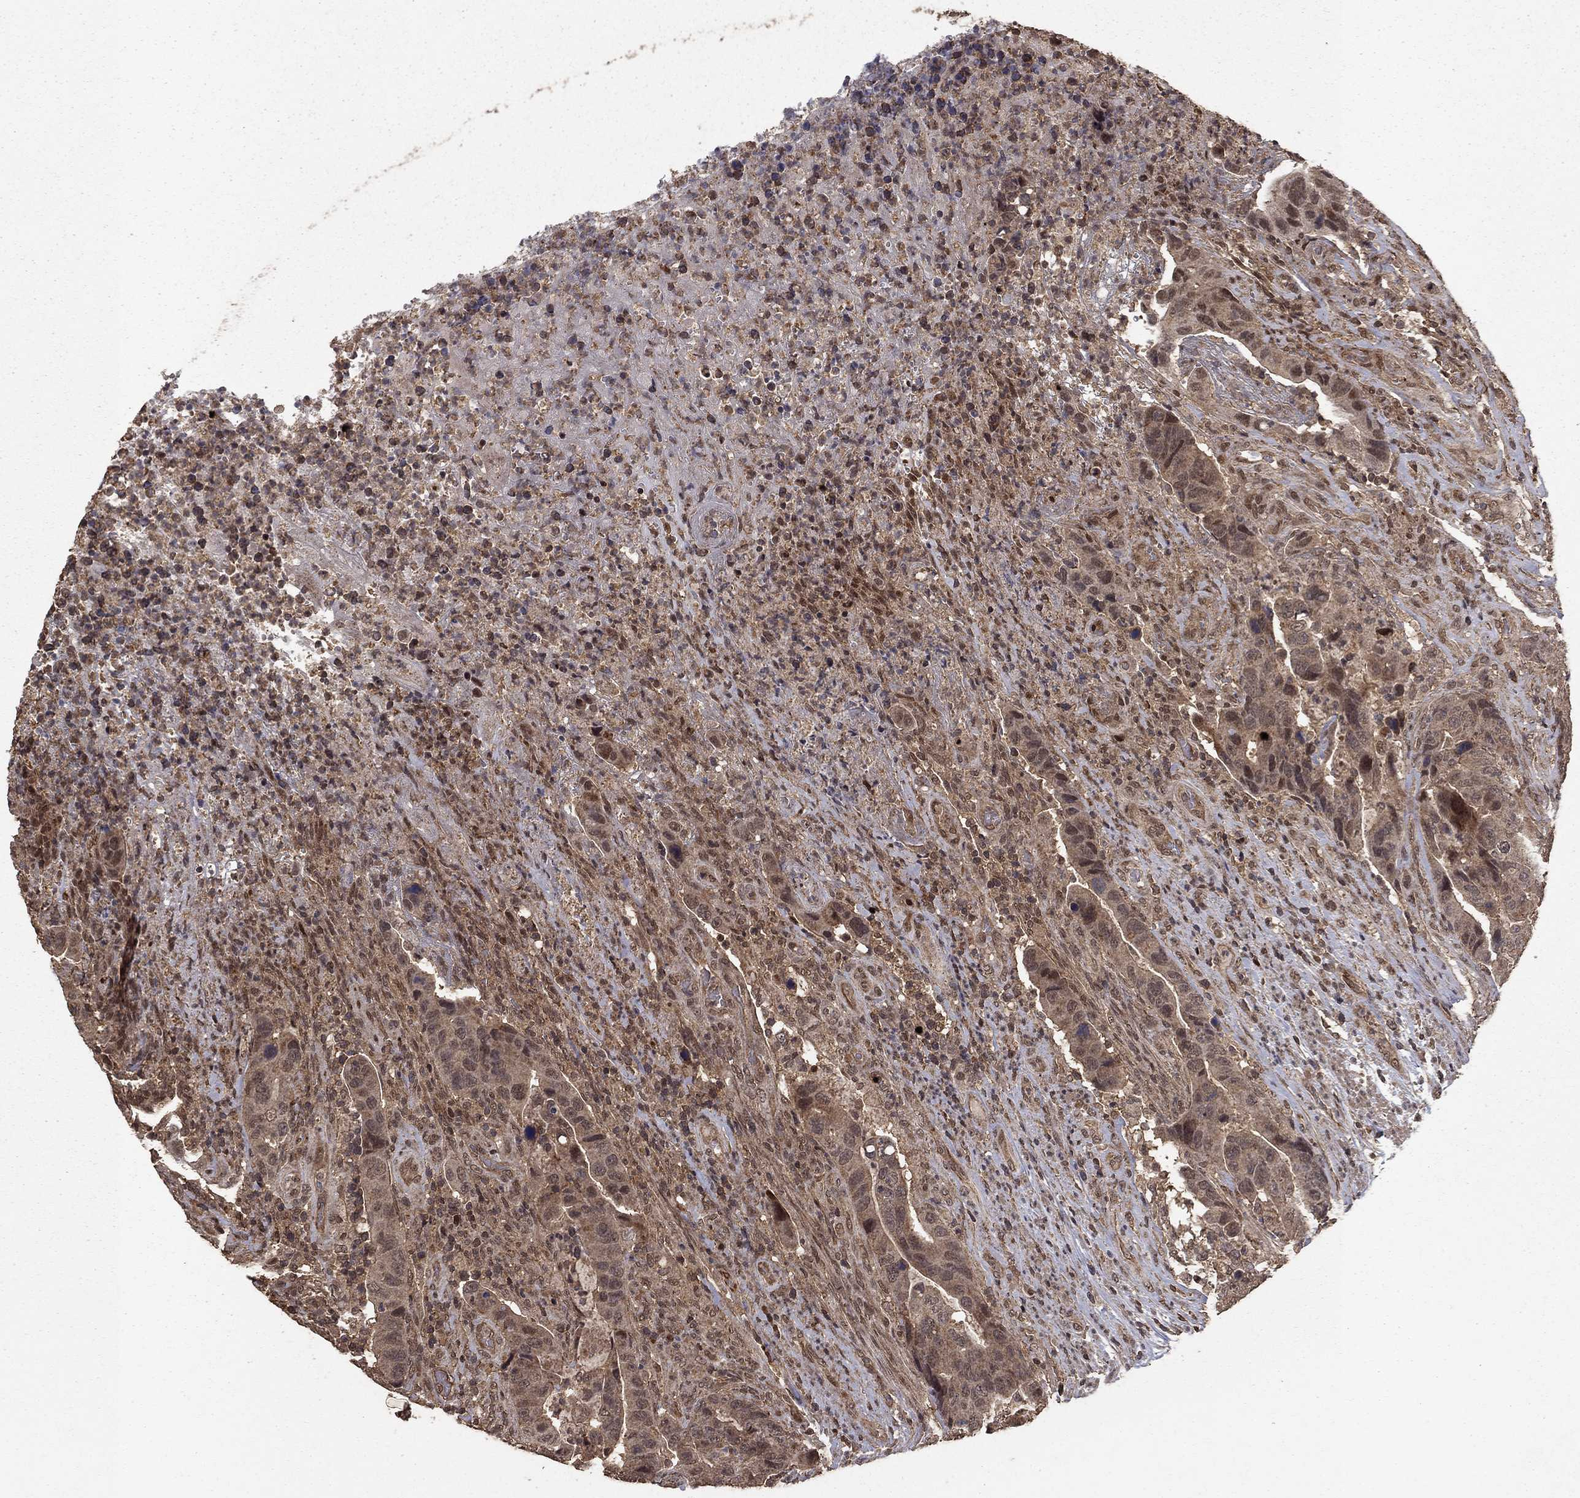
{"staining": {"intensity": "weak", "quantity": ">75%", "location": "cytoplasmic/membranous"}, "tissue": "colorectal cancer", "cell_type": "Tumor cells", "image_type": "cancer", "snomed": [{"axis": "morphology", "description": "Adenocarcinoma, NOS"}, {"axis": "topography", "description": "Colon"}], "caption": "Colorectal adenocarcinoma tissue shows weak cytoplasmic/membranous staining in about >75% of tumor cells", "gene": "PRDM1", "patient": {"sex": "female", "age": 56}}